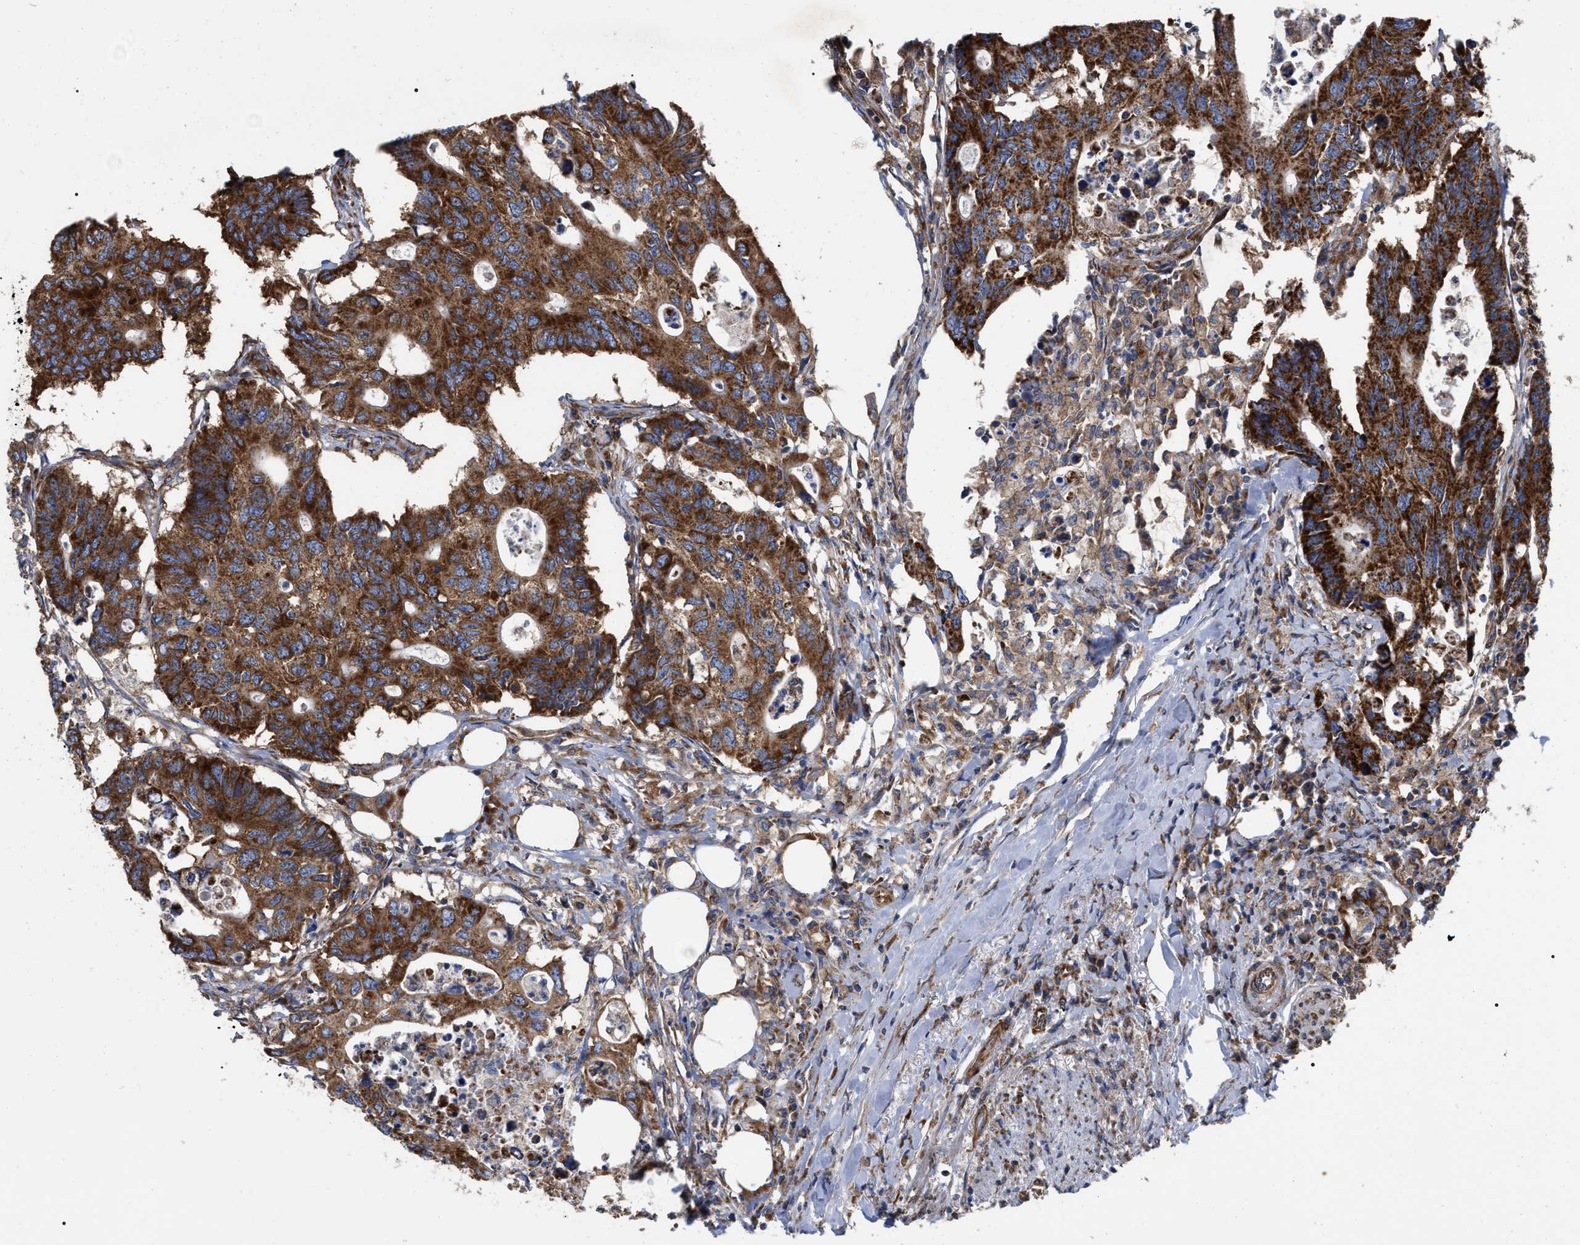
{"staining": {"intensity": "strong", "quantity": ">75%", "location": "cytoplasmic/membranous"}, "tissue": "colorectal cancer", "cell_type": "Tumor cells", "image_type": "cancer", "snomed": [{"axis": "morphology", "description": "Adenocarcinoma, NOS"}, {"axis": "topography", "description": "Colon"}], "caption": "Immunohistochemistry (IHC) image of neoplastic tissue: colorectal adenocarcinoma stained using immunohistochemistry (IHC) displays high levels of strong protein expression localized specifically in the cytoplasmic/membranous of tumor cells, appearing as a cytoplasmic/membranous brown color.", "gene": "FAM120A", "patient": {"sex": "male", "age": 71}}